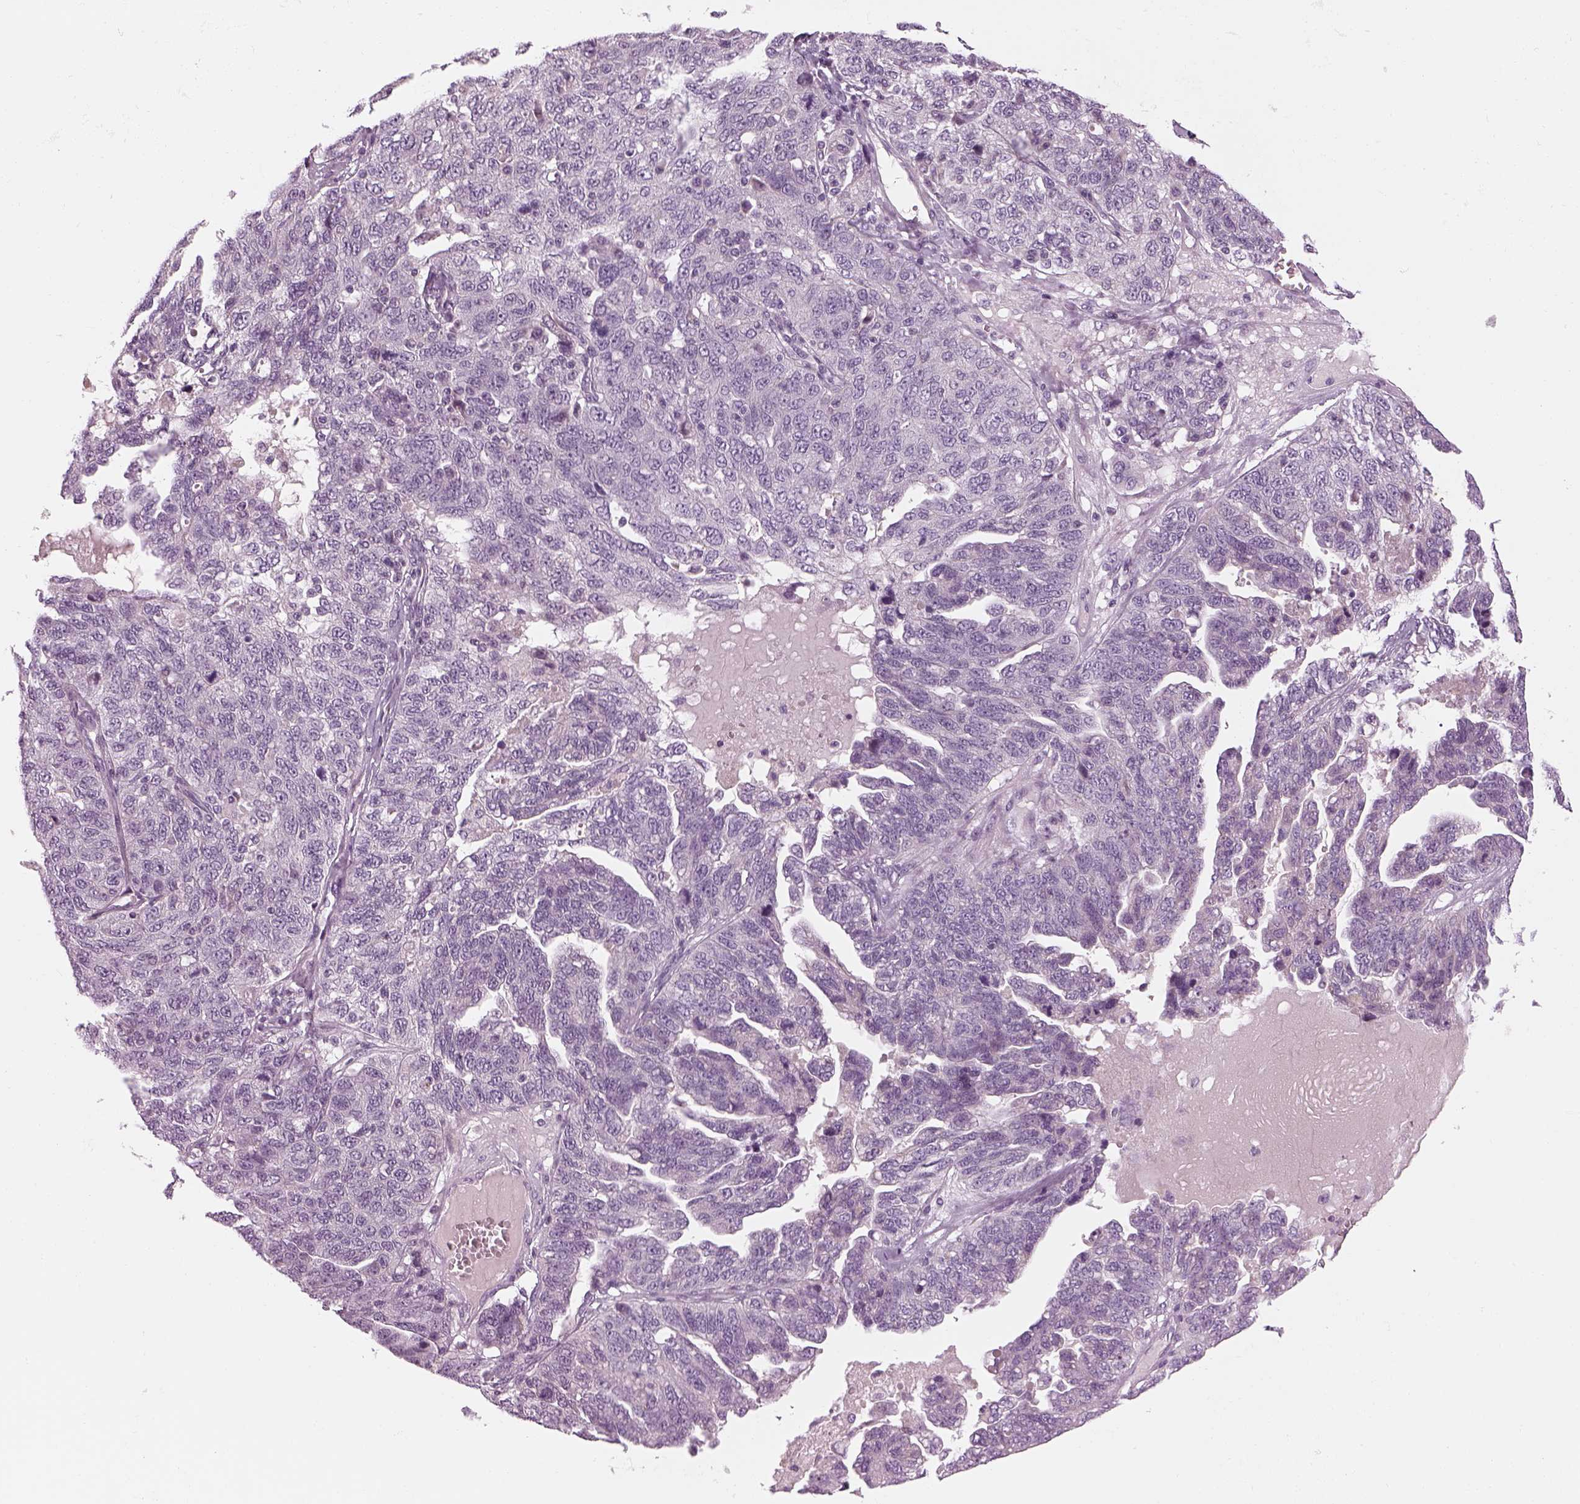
{"staining": {"intensity": "negative", "quantity": "none", "location": "none"}, "tissue": "ovarian cancer", "cell_type": "Tumor cells", "image_type": "cancer", "snomed": [{"axis": "morphology", "description": "Cystadenocarcinoma, serous, NOS"}, {"axis": "topography", "description": "Ovary"}], "caption": "Human serous cystadenocarcinoma (ovarian) stained for a protein using IHC reveals no staining in tumor cells.", "gene": "LRRIQ3", "patient": {"sex": "female", "age": 71}}